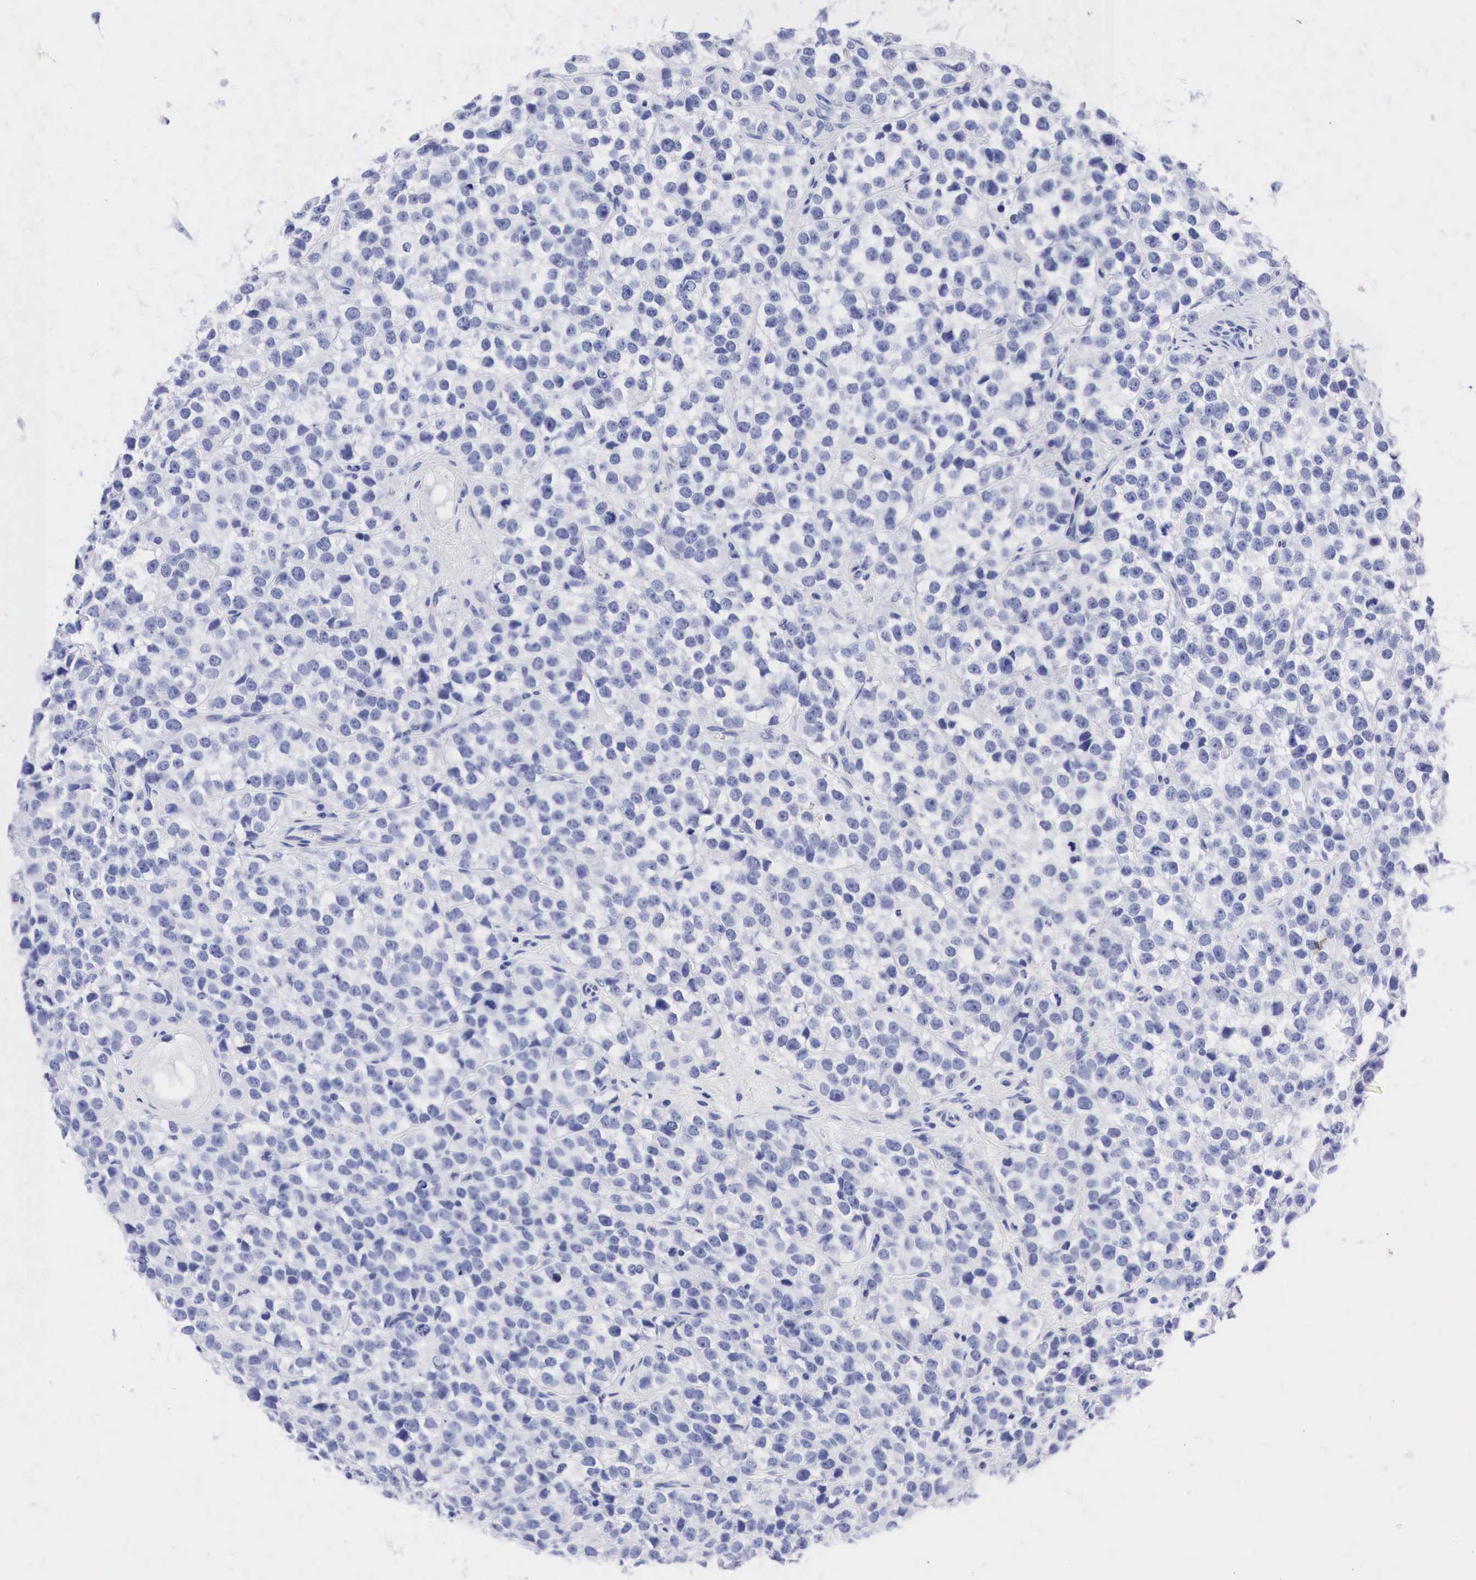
{"staining": {"intensity": "negative", "quantity": "none", "location": "none"}, "tissue": "testis cancer", "cell_type": "Tumor cells", "image_type": "cancer", "snomed": [{"axis": "morphology", "description": "Seminoma, NOS"}, {"axis": "topography", "description": "Testis"}], "caption": "Tumor cells show no significant staining in testis cancer. (DAB IHC, high magnification).", "gene": "NKX2-1", "patient": {"sex": "male", "age": 25}}